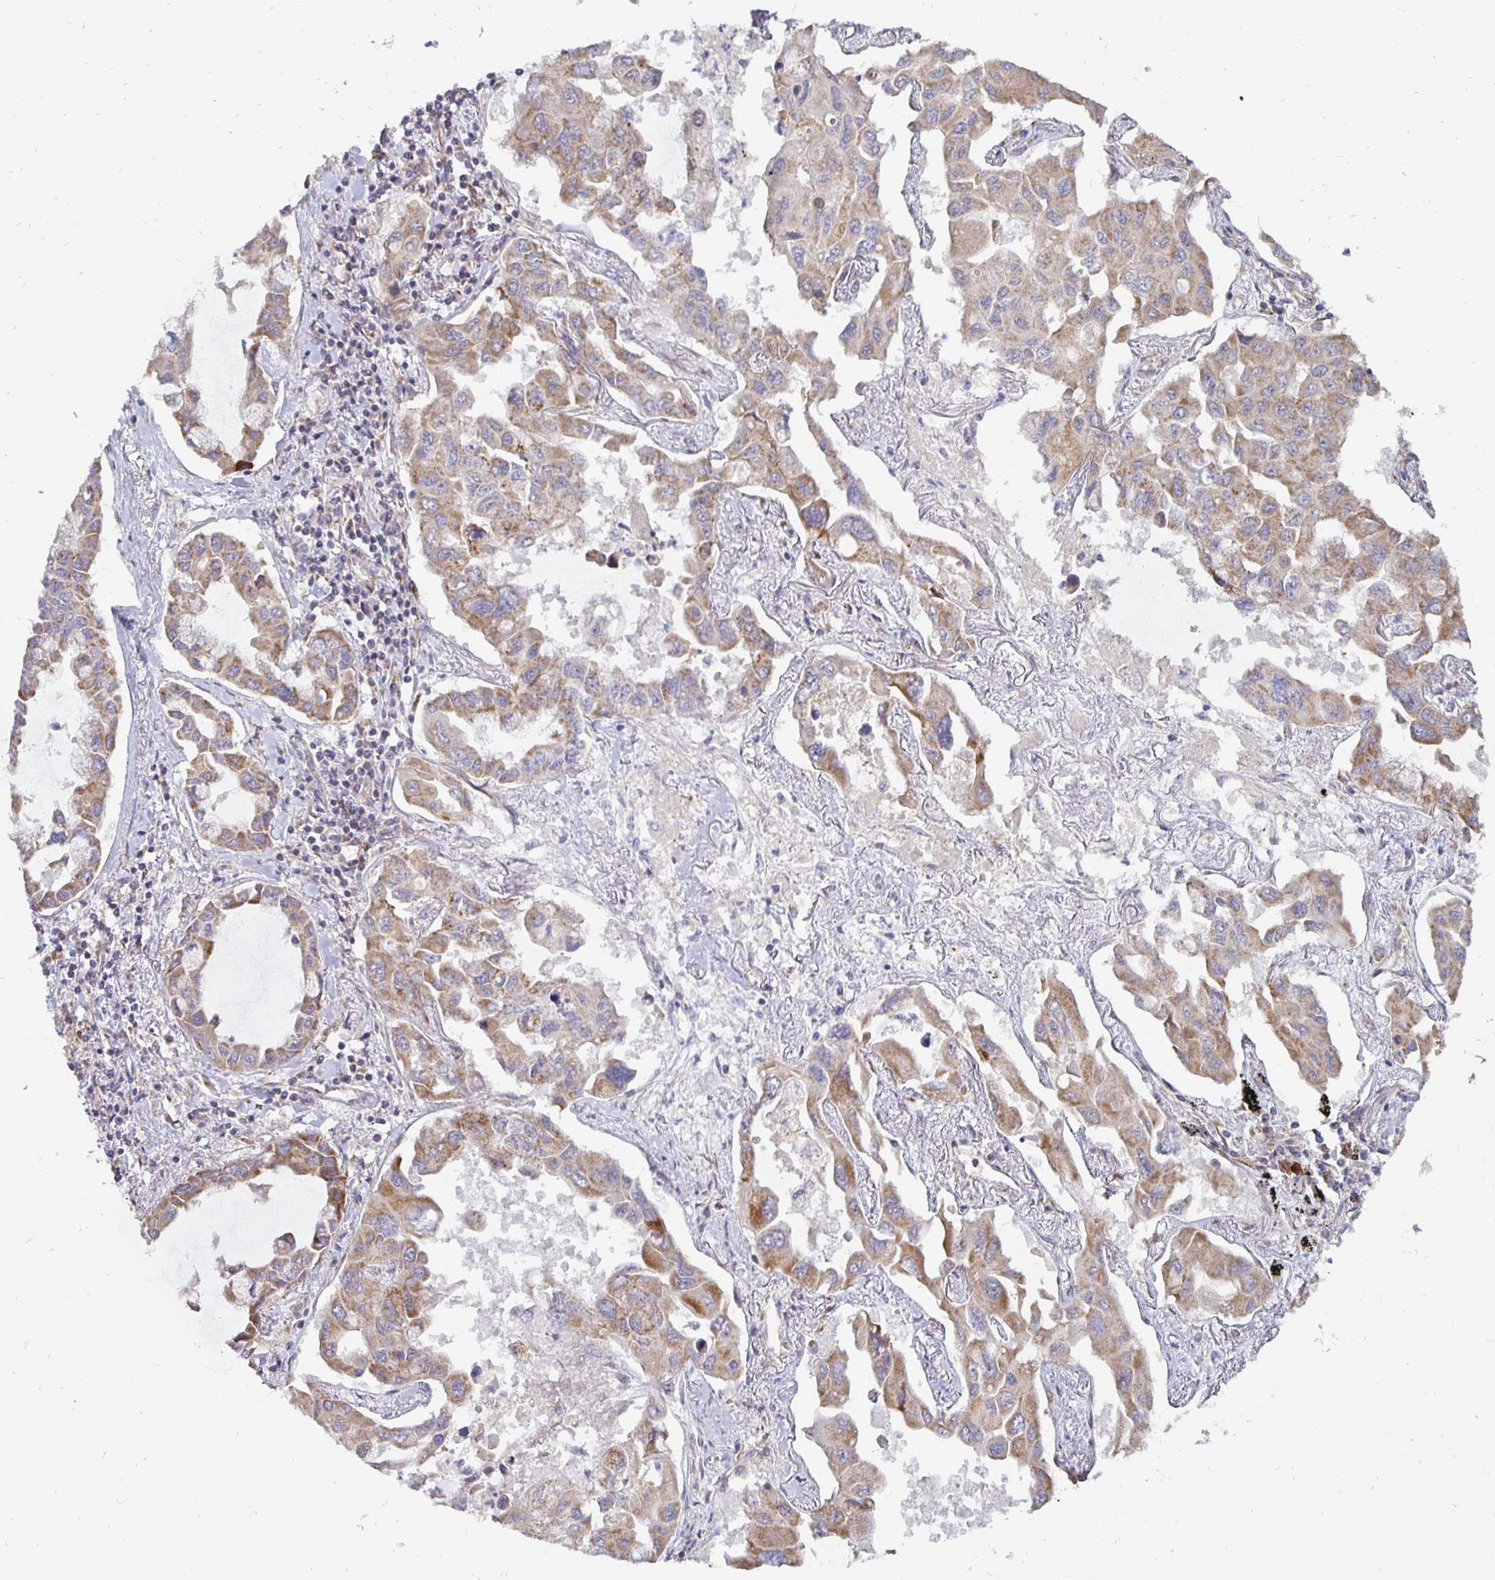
{"staining": {"intensity": "moderate", "quantity": ">75%", "location": "cytoplasmic/membranous"}, "tissue": "lung cancer", "cell_type": "Tumor cells", "image_type": "cancer", "snomed": [{"axis": "morphology", "description": "Adenocarcinoma, NOS"}, {"axis": "topography", "description": "Lung"}], "caption": "Immunohistochemical staining of human lung cancer demonstrates medium levels of moderate cytoplasmic/membranous staining in about >75% of tumor cells.", "gene": "MRPL28", "patient": {"sex": "male", "age": 64}}